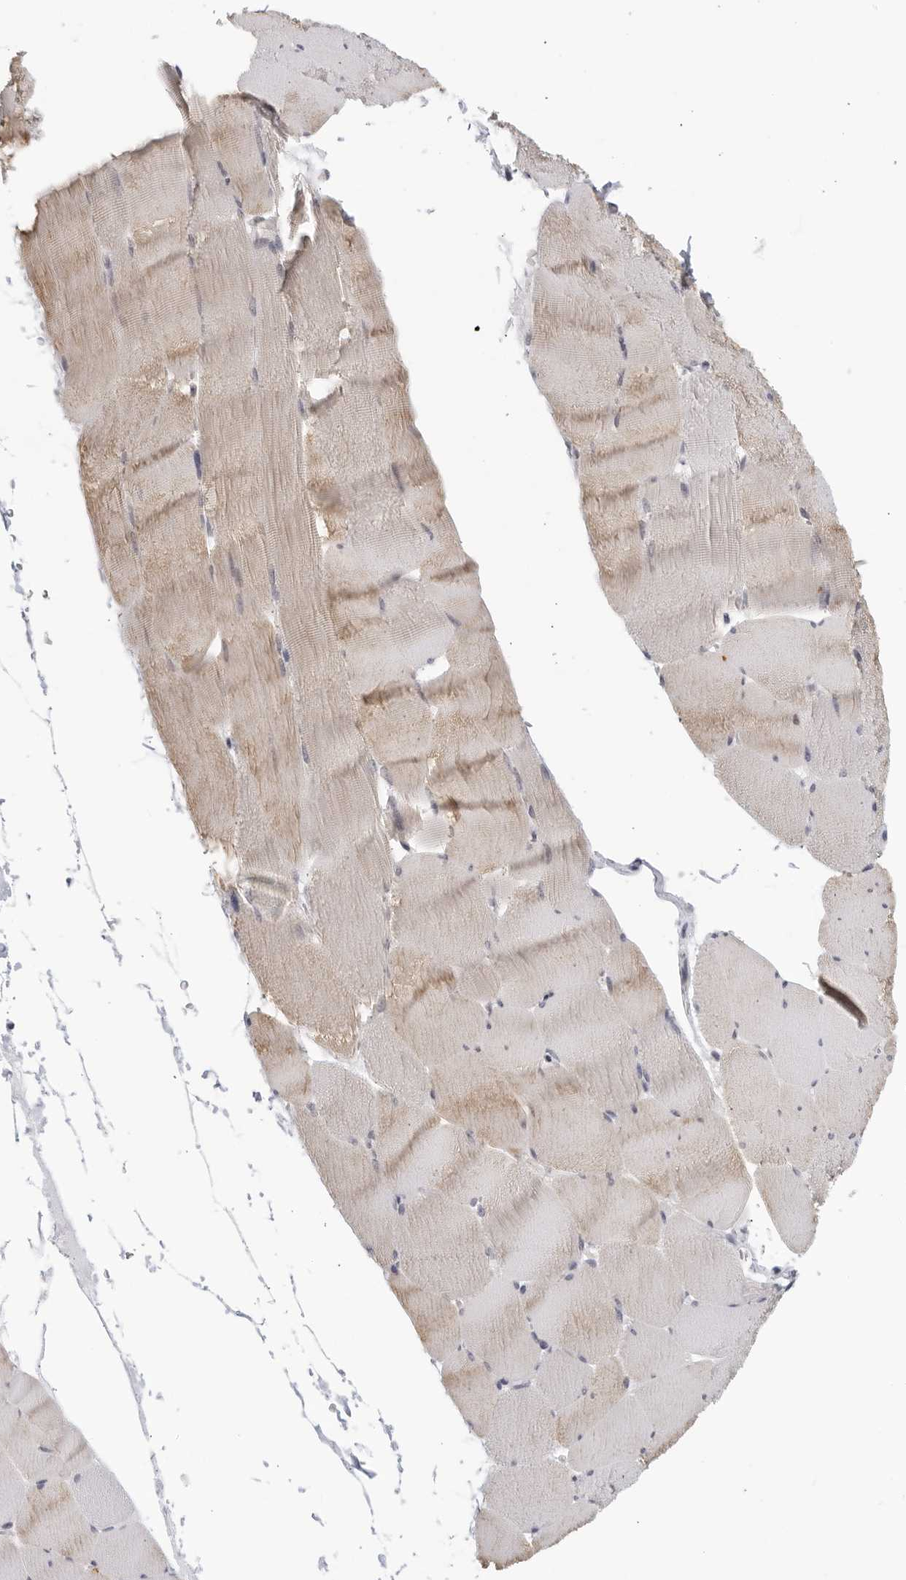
{"staining": {"intensity": "weak", "quantity": "25%-75%", "location": "cytoplasmic/membranous"}, "tissue": "skeletal muscle", "cell_type": "Myocytes", "image_type": "normal", "snomed": [{"axis": "morphology", "description": "Normal tissue, NOS"}, {"axis": "topography", "description": "Skeletal muscle"}], "caption": "Benign skeletal muscle shows weak cytoplasmic/membranous positivity in about 25%-75% of myocytes, visualized by immunohistochemistry.", "gene": "WDTC1", "patient": {"sex": "male", "age": 62}}